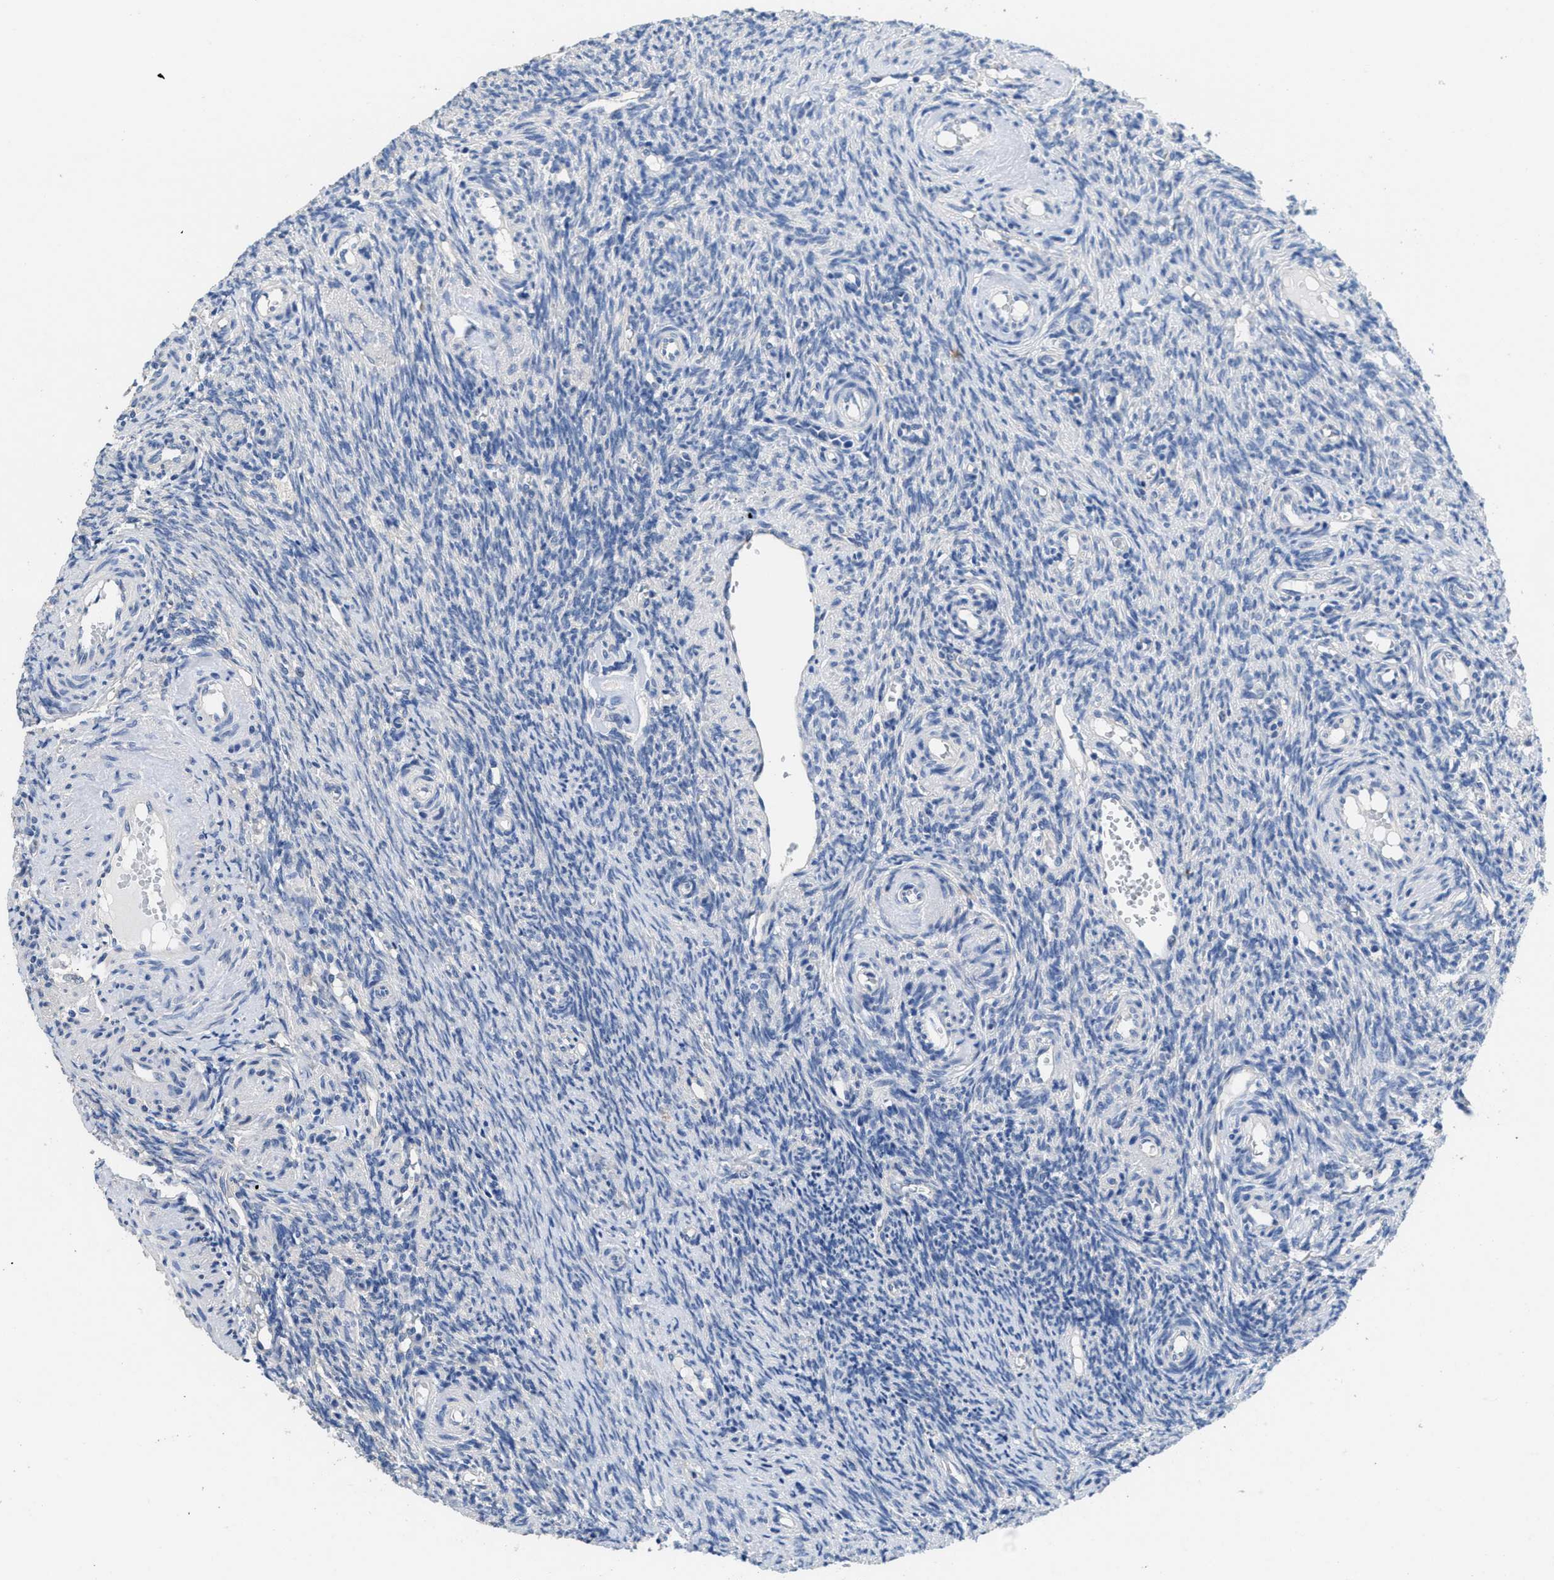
{"staining": {"intensity": "negative", "quantity": "none", "location": "none"}, "tissue": "ovary", "cell_type": "Follicle cells", "image_type": "normal", "snomed": [{"axis": "morphology", "description": "Normal tissue, NOS"}, {"axis": "topography", "description": "Ovary"}], "caption": "Immunohistochemical staining of normal ovary displays no significant expression in follicle cells.", "gene": "CA9", "patient": {"sex": "female", "age": 41}}